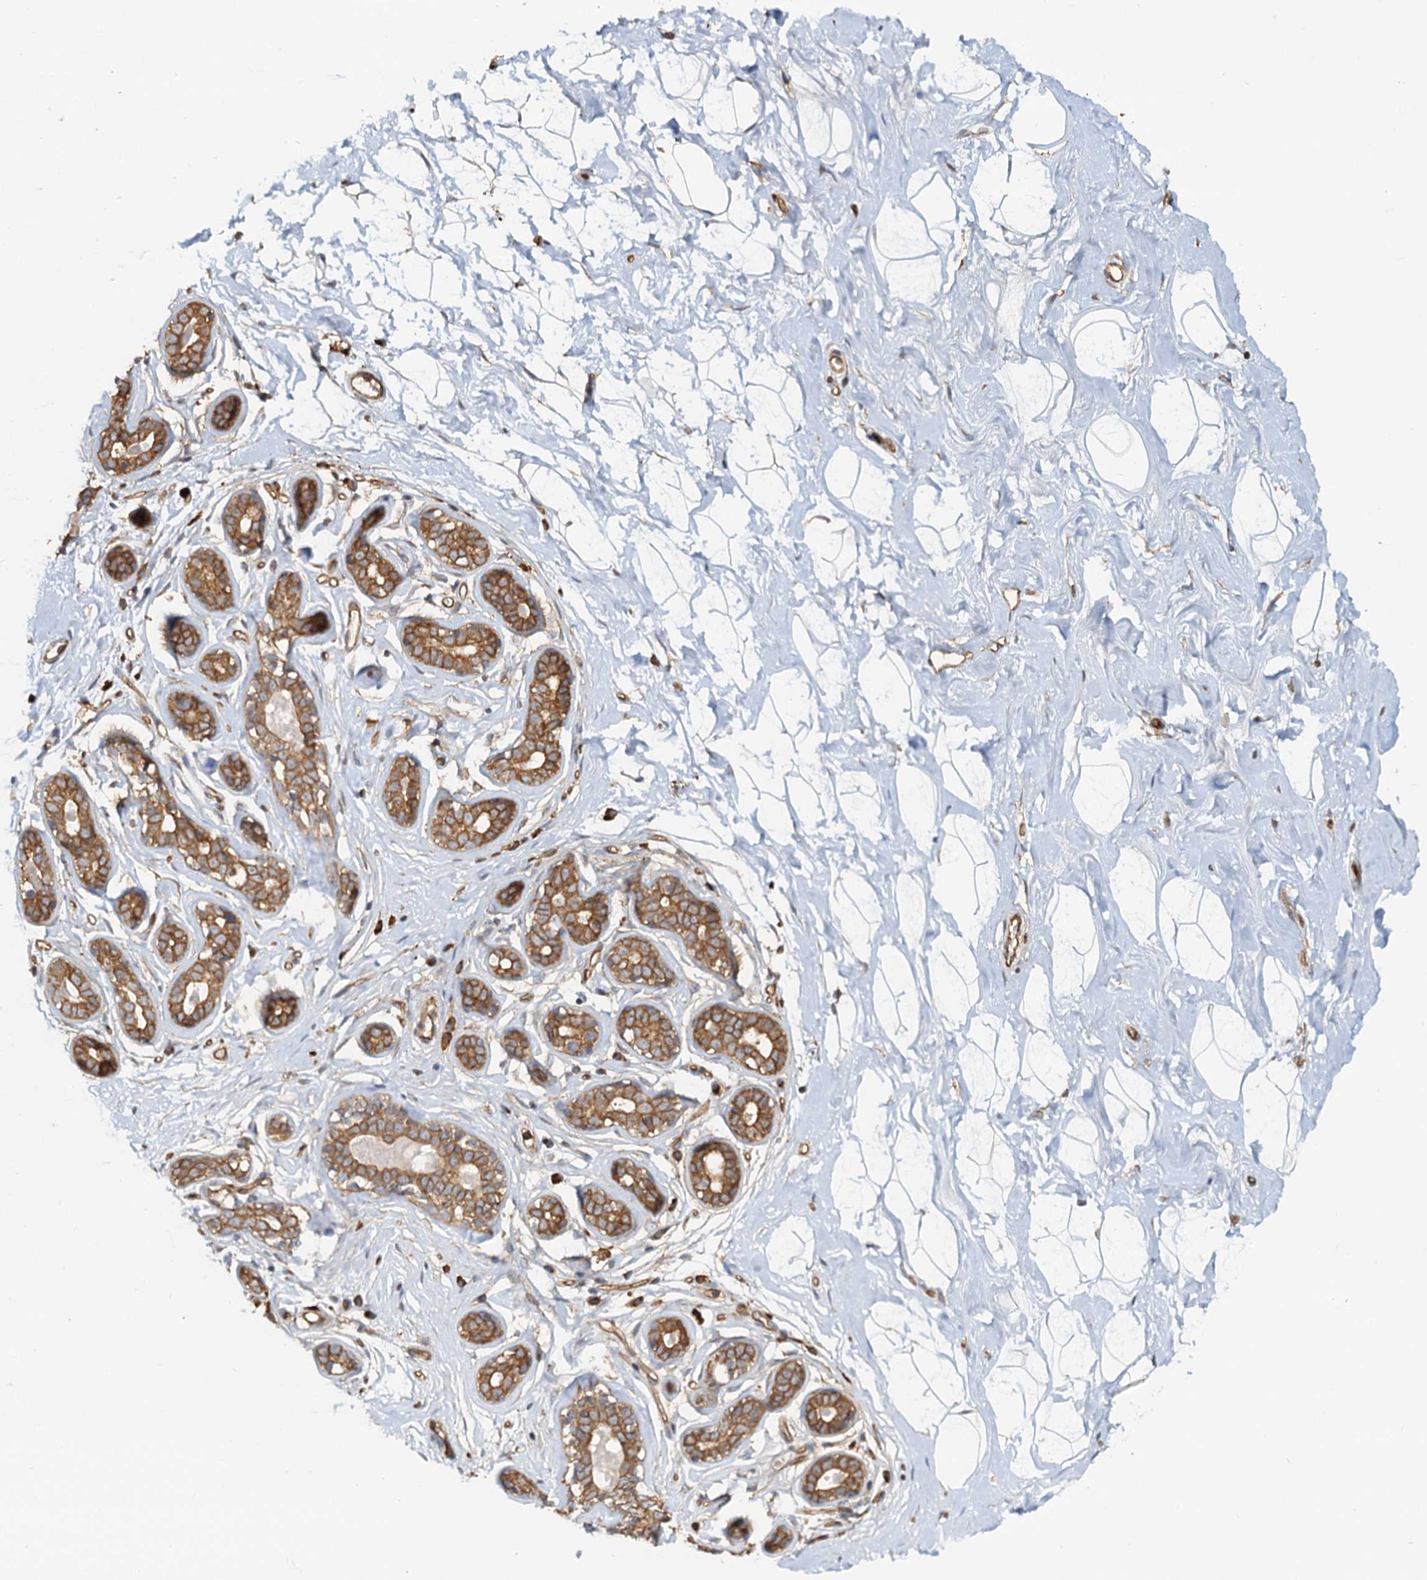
{"staining": {"intensity": "negative", "quantity": "none", "location": "none"}, "tissue": "breast", "cell_type": "Adipocytes", "image_type": "normal", "snomed": [{"axis": "morphology", "description": "Normal tissue, NOS"}, {"axis": "morphology", "description": "Adenoma, NOS"}, {"axis": "topography", "description": "Breast"}], "caption": "This micrograph is of unremarkable breast stained with IHC to label a protein in brown with the nuclei are counter-stained blue. There is no expression in adipocytes.", "gene": "NIPAL3", "patient": {"sex": "female", "age": 23}}